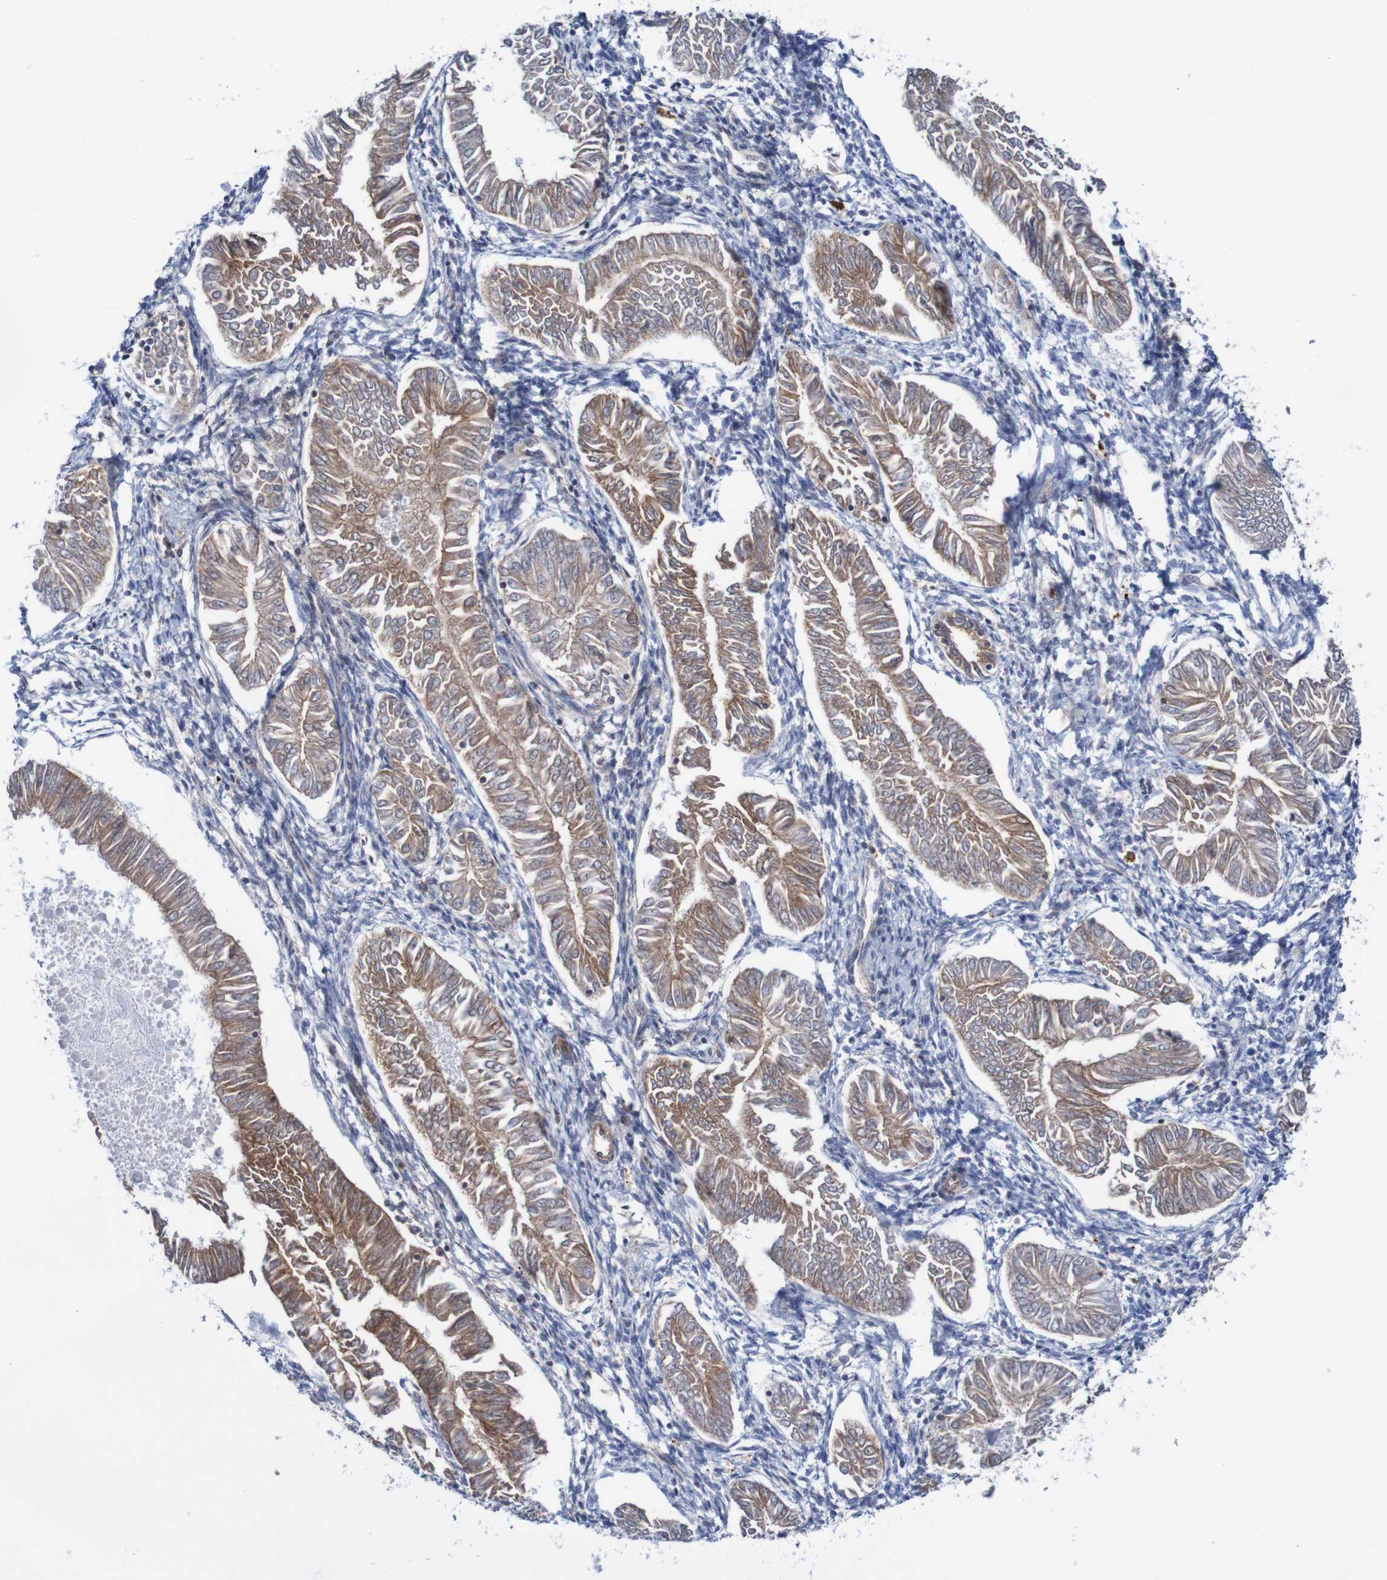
{"staining": {"intensity": "weak", "quantity": ">75%", "location": "cytoplasmic/membranous"}, "tissue": "endometrial cancer", "cell_type": "Tumor cells", "image_type": "cancer", "snomed": [{"axis": "morphology", "description": "Adenocarcinoma, NOS"}, {"axis": "topography", "description": "Endometrium"}], "caption": "Immunohistochemical staining of human endometrial adenocarcinoma reveals low levels of weak cytoplasmic/membranous protein expression in approximately >75% of tumor cells.", "gene": "RIGI", "patient": {"sex": "female", "age": 53}}